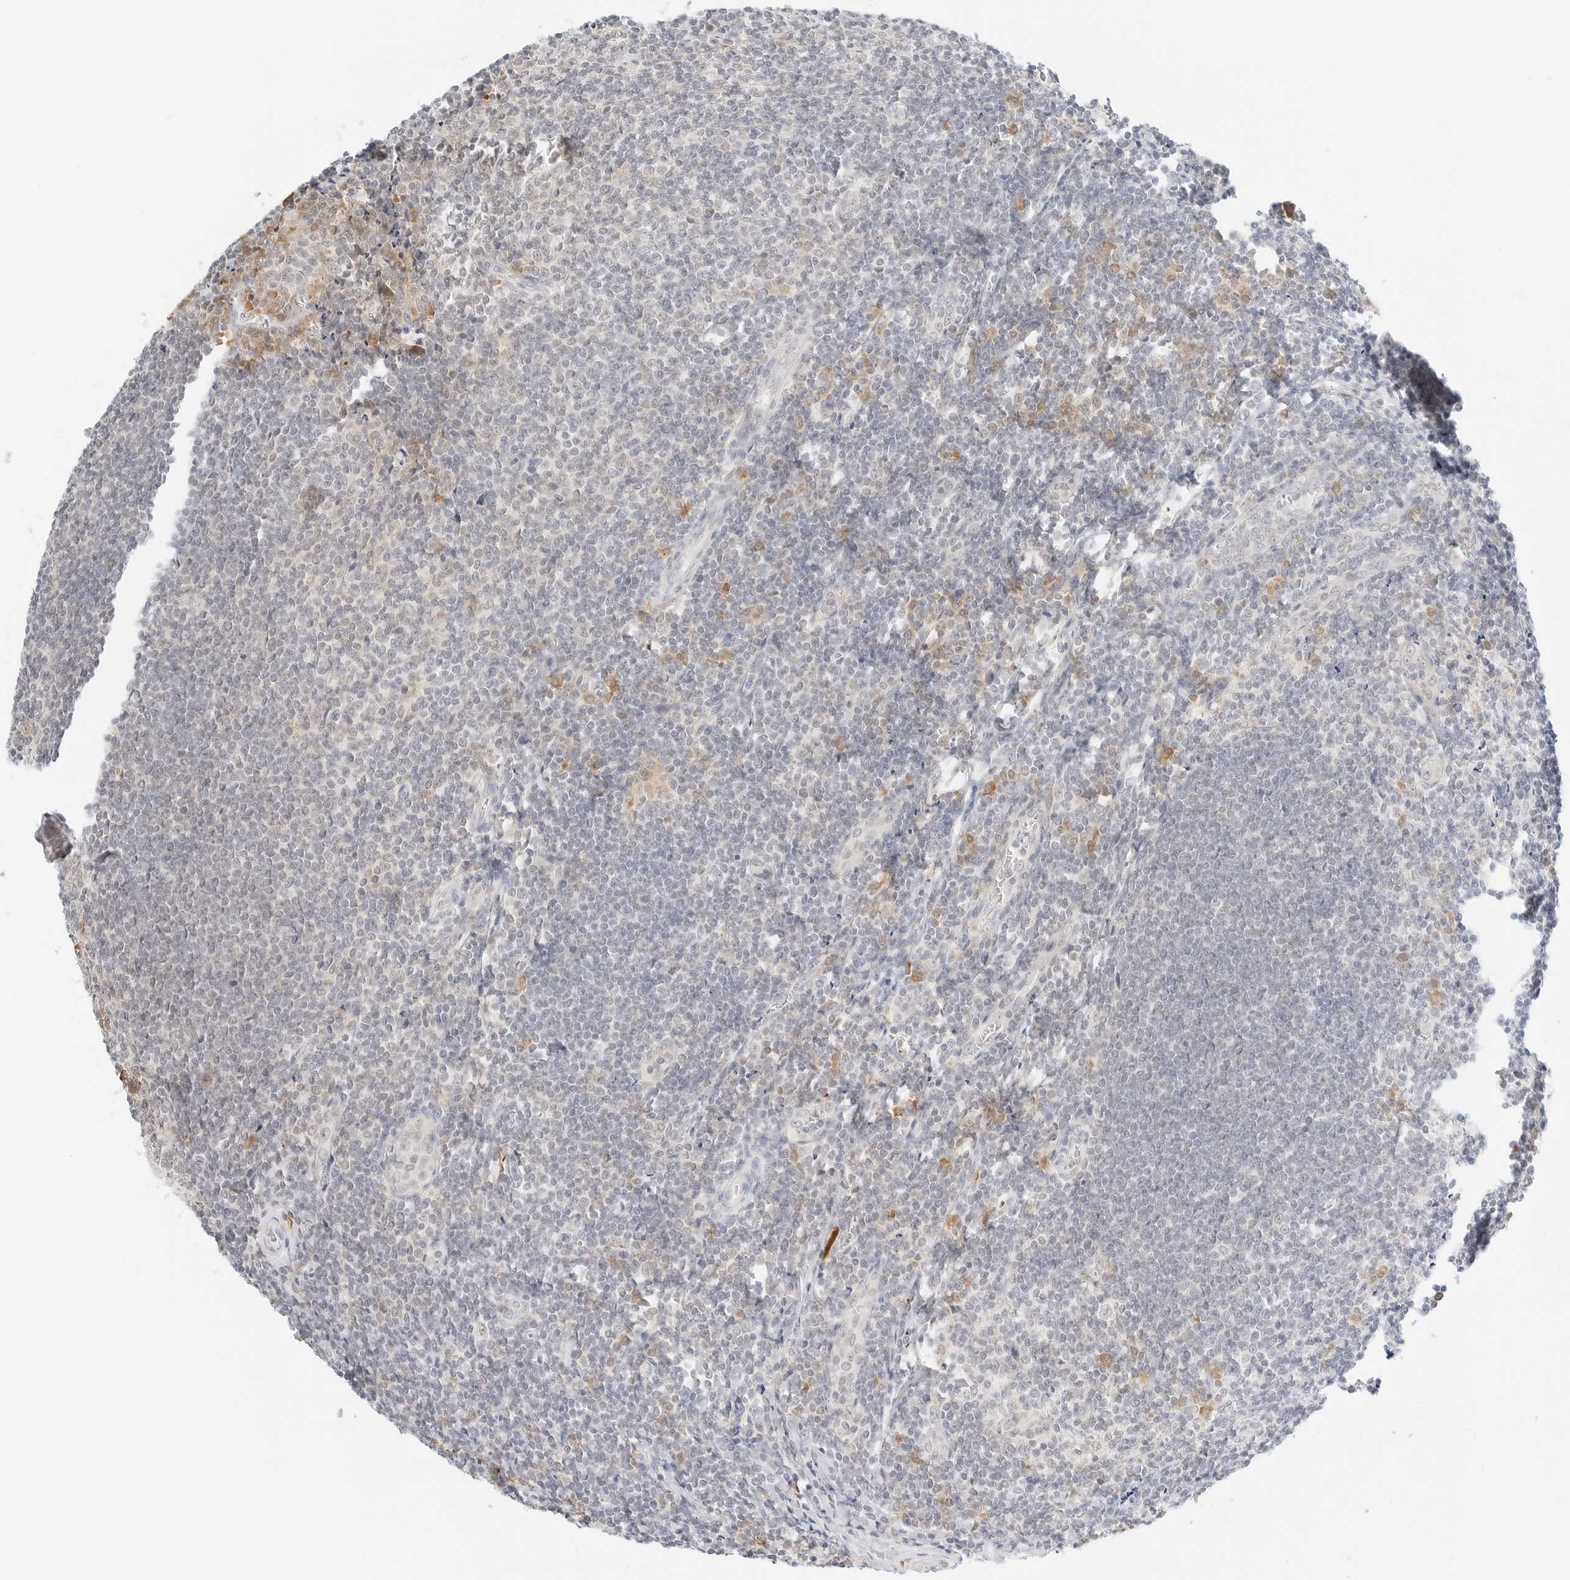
{"staining": {"intensity": "weak", "quantity": "25%-75%", "location": "cytoplasmic/membranous"}, "tissue": "tonsil", "cell_type": "Germinal center cells", "image_type": "normal", "snomed": [{"axis": "morphology", "description": "Normal tissue, NOS"}, {"axis": "topography", "description": "Tonsil"}], "caption": "Immunohistochemistry (IHC) (DAB) staining of unremarkable tonsil reveals weak cytoplasmic/membranous protein expression in approximately 25%-75% of germinal center cells. (Stains: DAB (3,3'-diaminobenzidine) in brown, nuclei in blue, Microscopy: brightfield microscopy at high magnification).", "gene": "NEO1", "patient": {"sex": "male", "age": 27}}